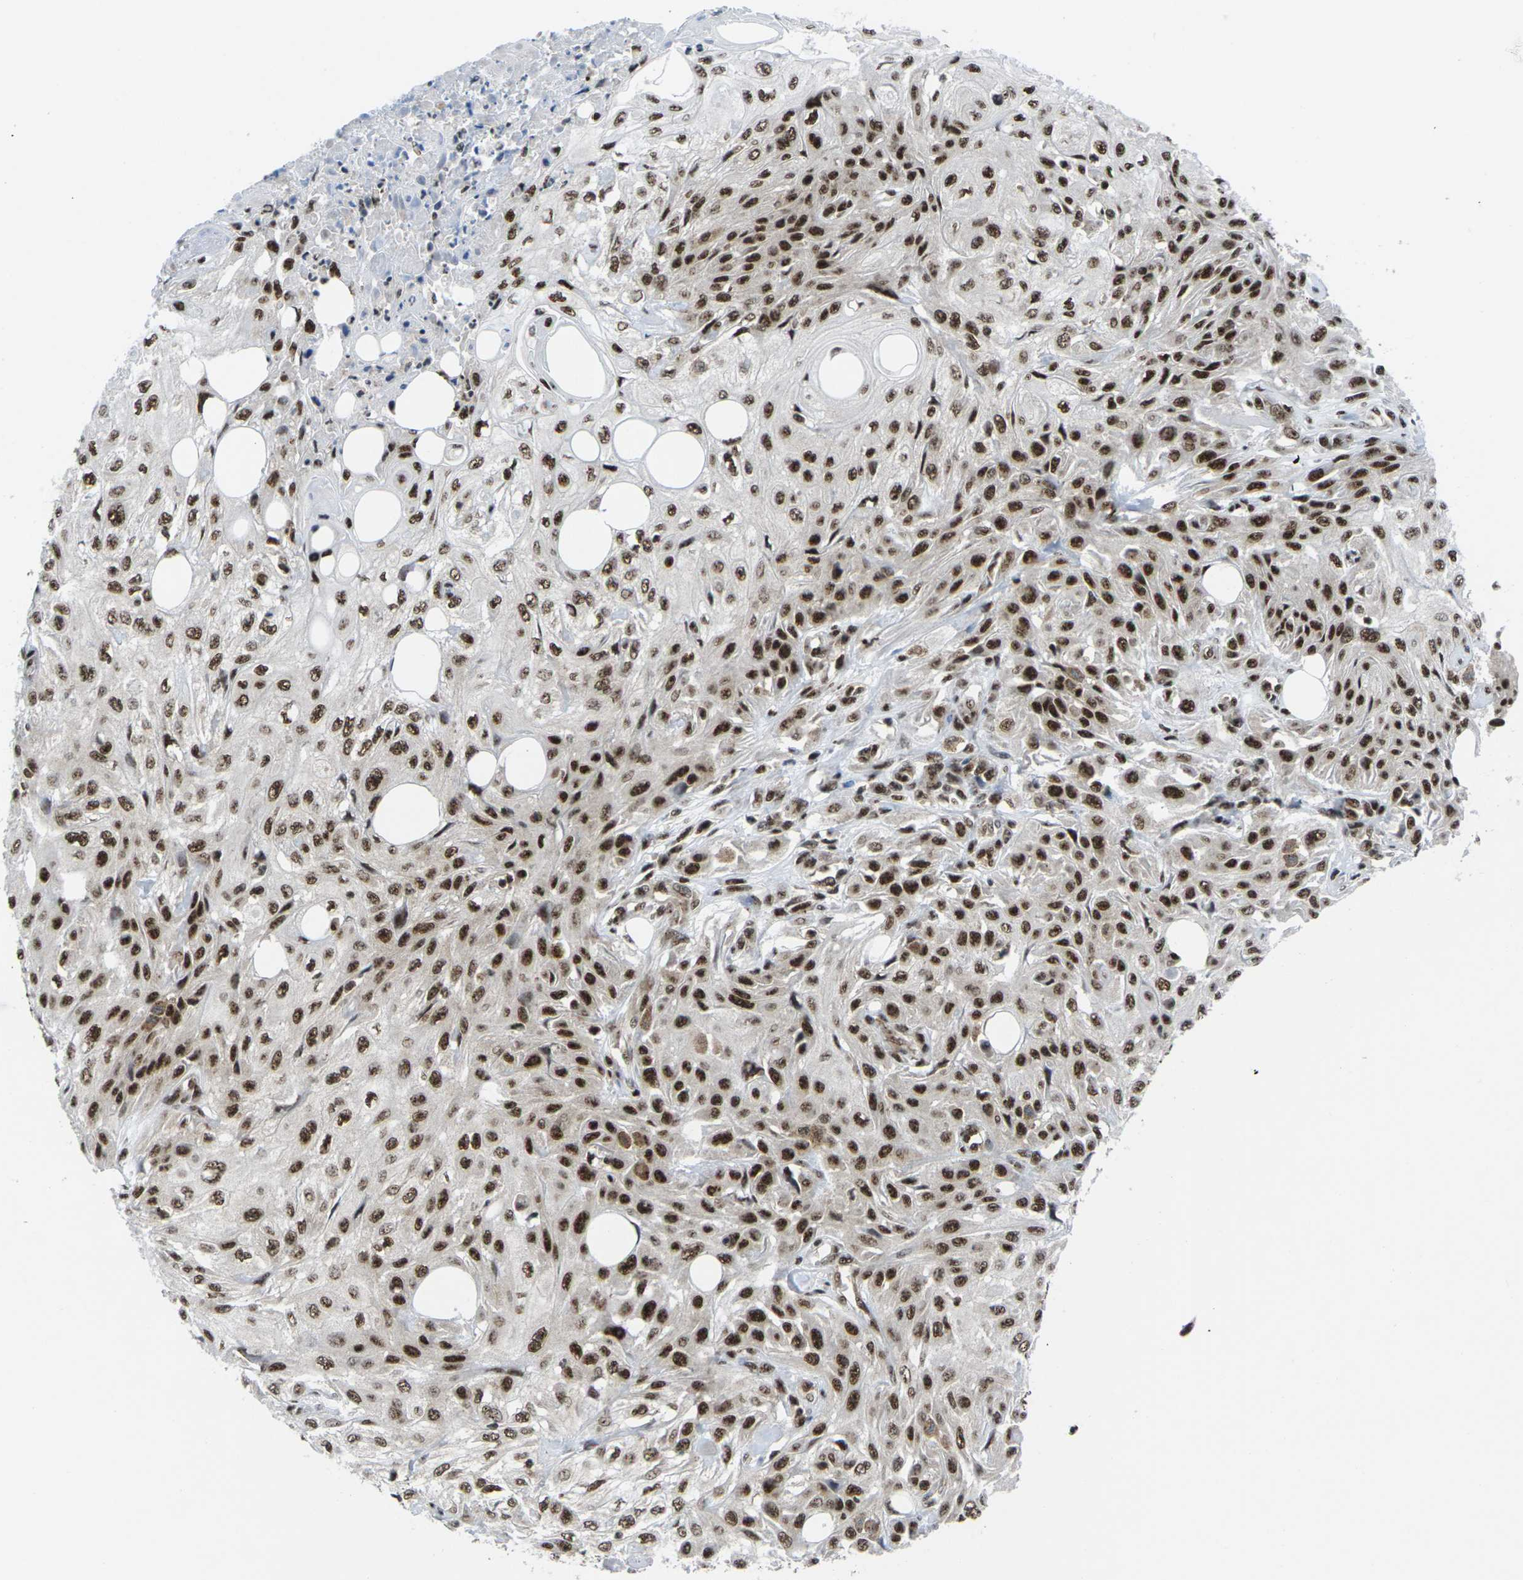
{"staining": {"intensity": "strong", "quantity": ">75%", "location": "nuclear"}, "tissue": "skin cancer", "cell_type": "Tumor cells", "image_type": "cancer", "snomed": [{"axis": "morphology", "description": "Squamous cell carcinoma, NOS"}, {"axis": "topography", "description": "Skin"}], "caption": "This is an image of immunohistochemistry (IHC) staining of skin cancer (squamous cell carcinoma), which shows strong positivity in the nuclear of tumor cells.", "gene": "MAGOH", "patient": {"sex": "male", "age": 75}}